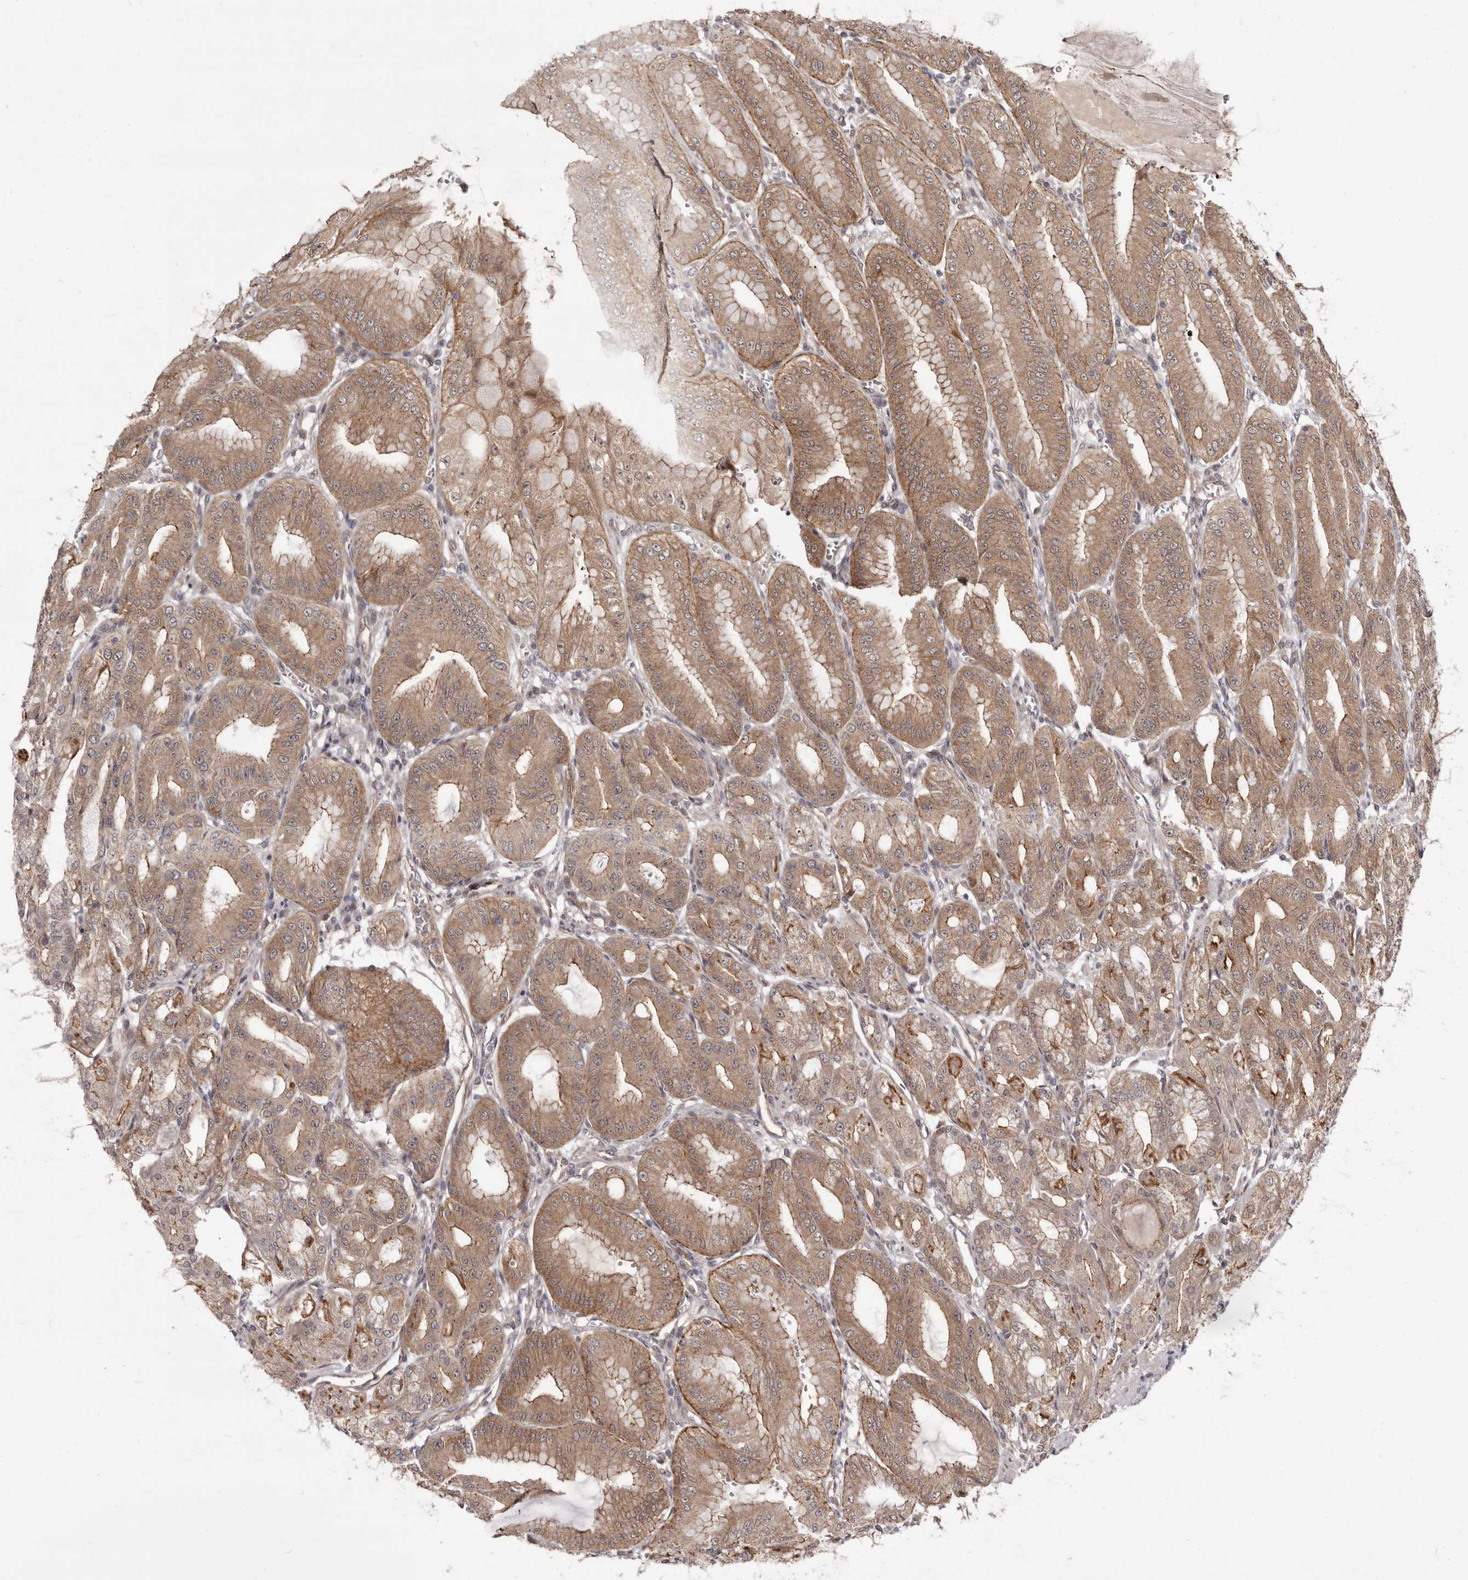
{"staining": {"intensity": "moderate", "quantity": ">75%", "location": "cytoplasmic/membranous"}, "tissue": "stomach", "cell_type": "Glandular cells", "image_type": "normal", "snomed": [{"axis": "morphology", "description": "Normal tissue, NOS"}, {"axis": "topography", "description": "Stomach, lower"}], "caption": "Immunohistochemistry (IHC) of benign stomach displays medium levels of moderate cytoplasmic/membranous positivity in about >75% of glandular cells.", "gene": "GLRX3", "patient": {"sex": "male", "age": 71}}